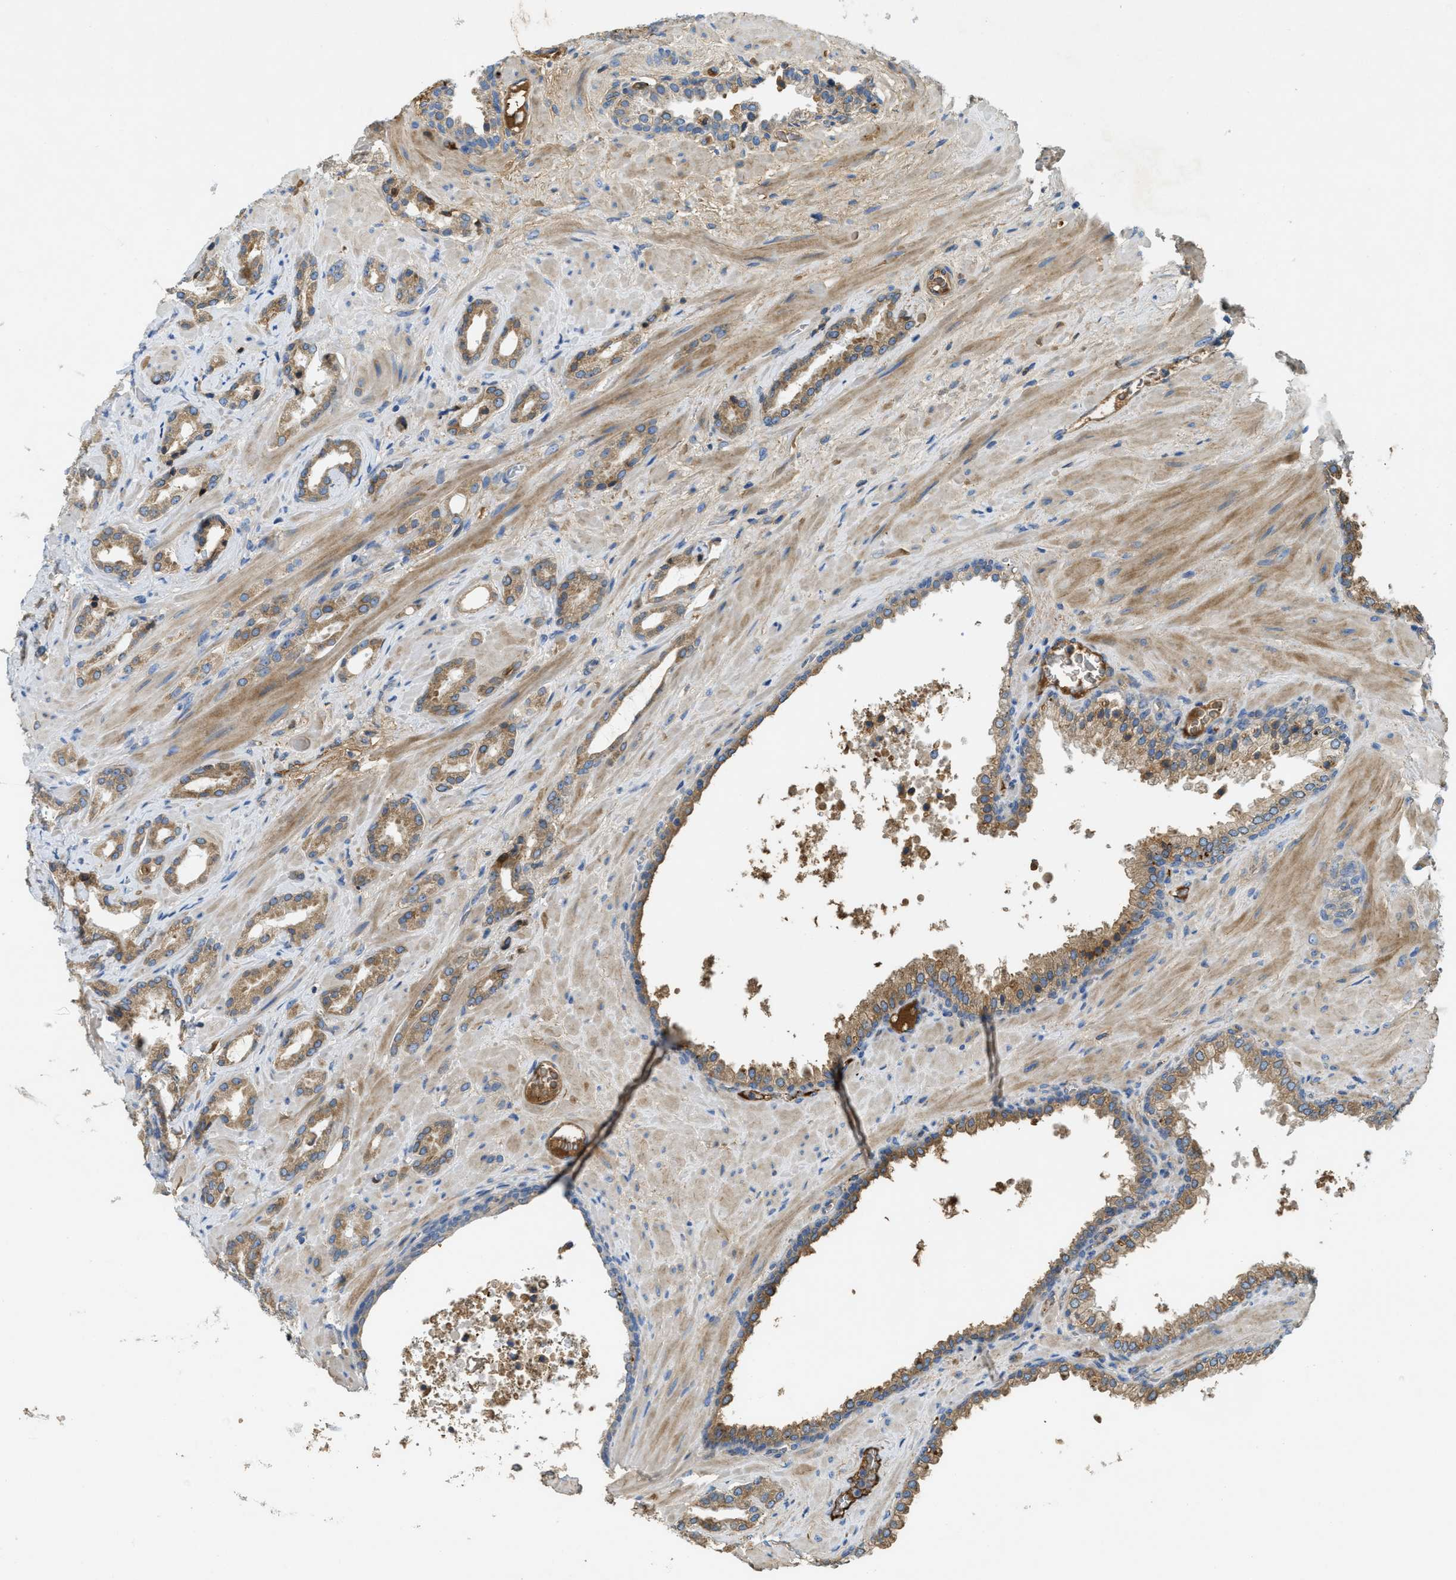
{"staining": {"intensity": "moderate", "quantity": ">75%", "location": "cytoplasmic/membranous"}, "tissue": "prostate cancer", "cell_type": "Tumor cells", "image_type": "cancer", "snomed": [{"axis": "morphology", "description": "Adenocarcinoma, High grade"}, {"axis": "topography", "description": "Prostate"}], "caption": "Human high-grade adenocarcinoma (prostate) stained with a brown dye shows moderate cytoplasmic/membranous positive staining in approximately >75% of tumor cells.", "gene": "MPDU1", "patient": {"sex": "male", "age": 64}}